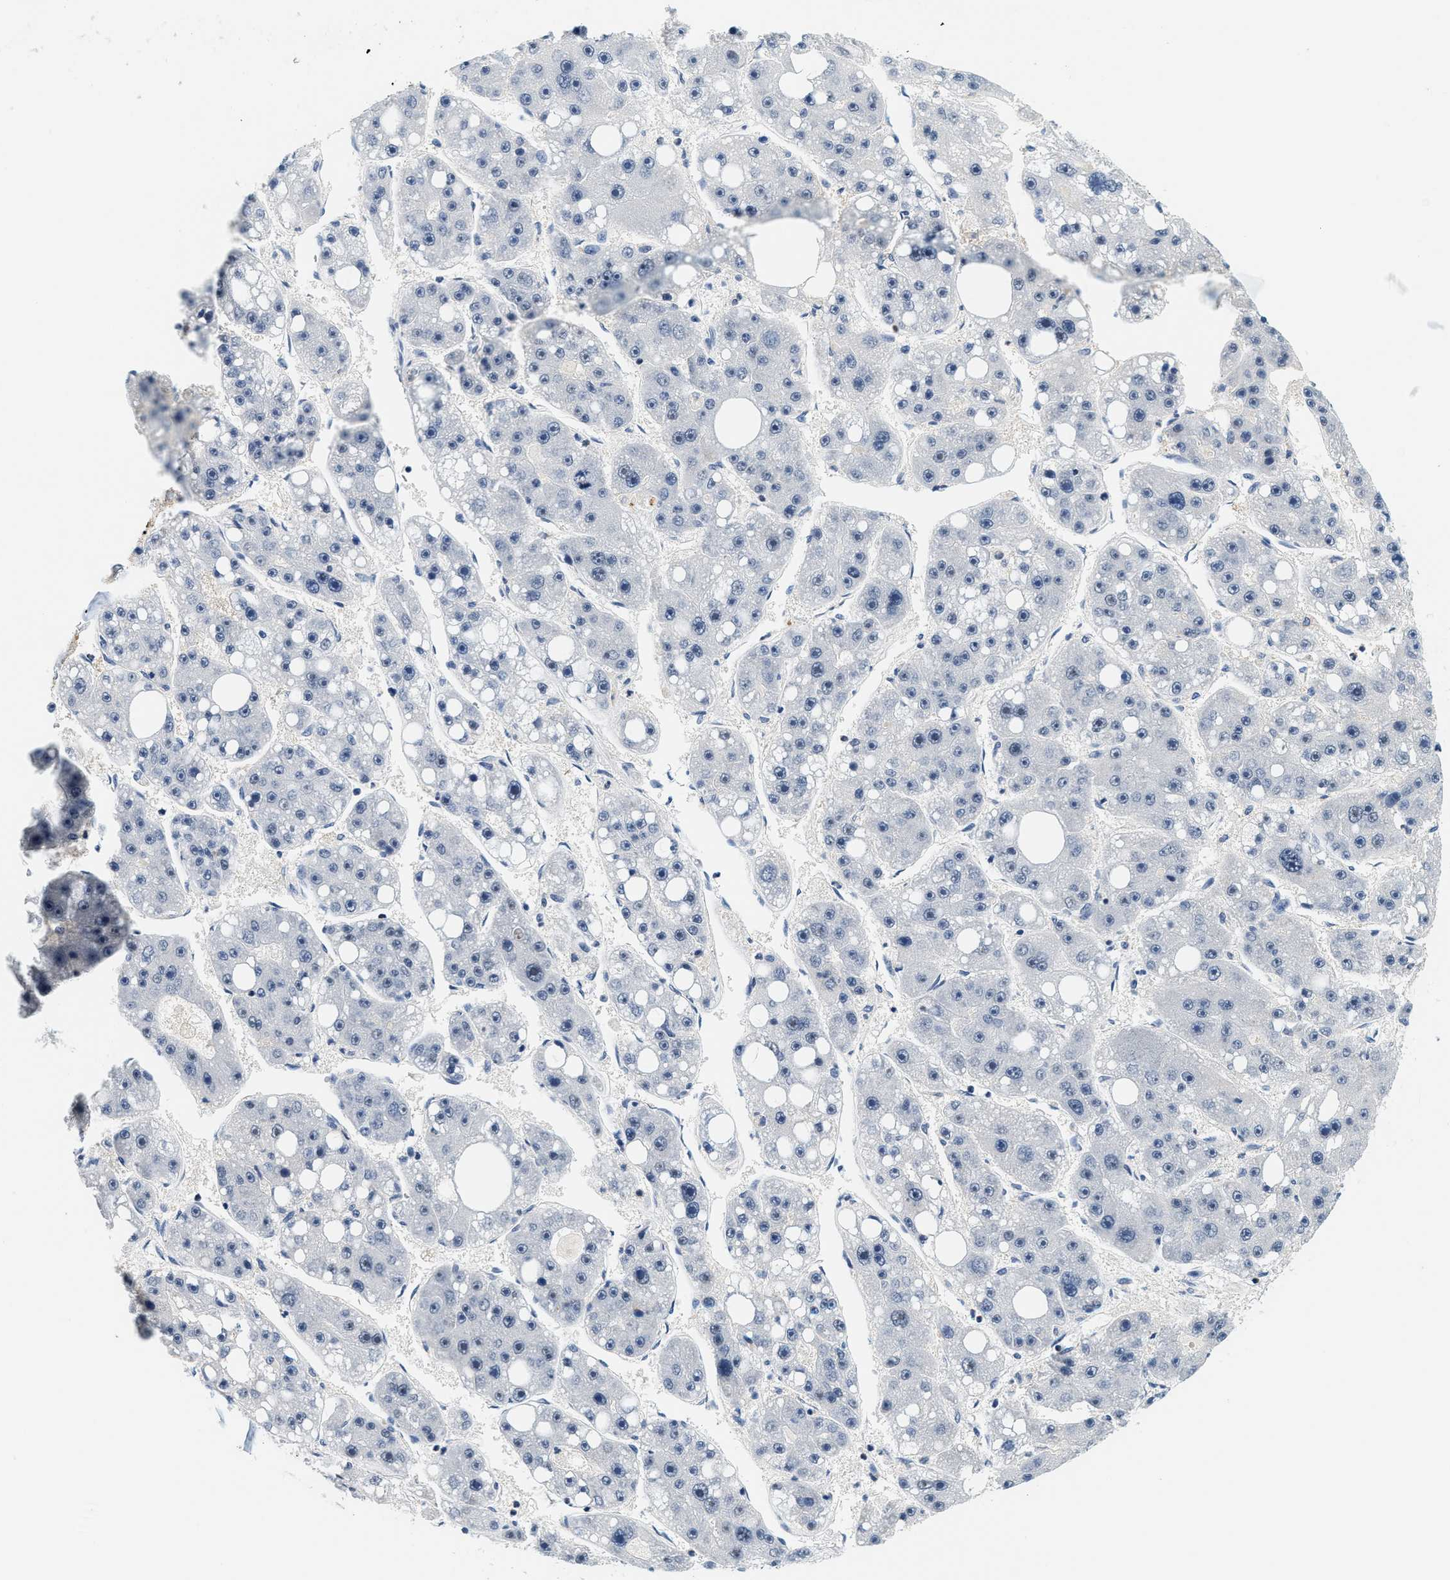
{"staining": {"intensity": "negative", "quantity": "none", "location": "none"}, "tissue": "liver cancer", "cell_type": "Tumor cells", "image_type": "cancer", "snomed": [{"axis": "morphology", "description": "Carcinoma, Hepatocellular, NOS"}, {"axis": "topography", "description": "Liver"}], "caption": "A high-resolution histopathology image shows immunohistochemistry staining of hepatocellular carcinoma (liver), which shows no significant positivity in tumor cells. (Stains: DAB (3,3'-diaminobenzidine) immunohistochemistry with hematoxylin counter stain, Microscopy: brightfield microscopy at high magnification).", "gene": "SAMD9", "patient": {"sex": "female", "age": 61}}